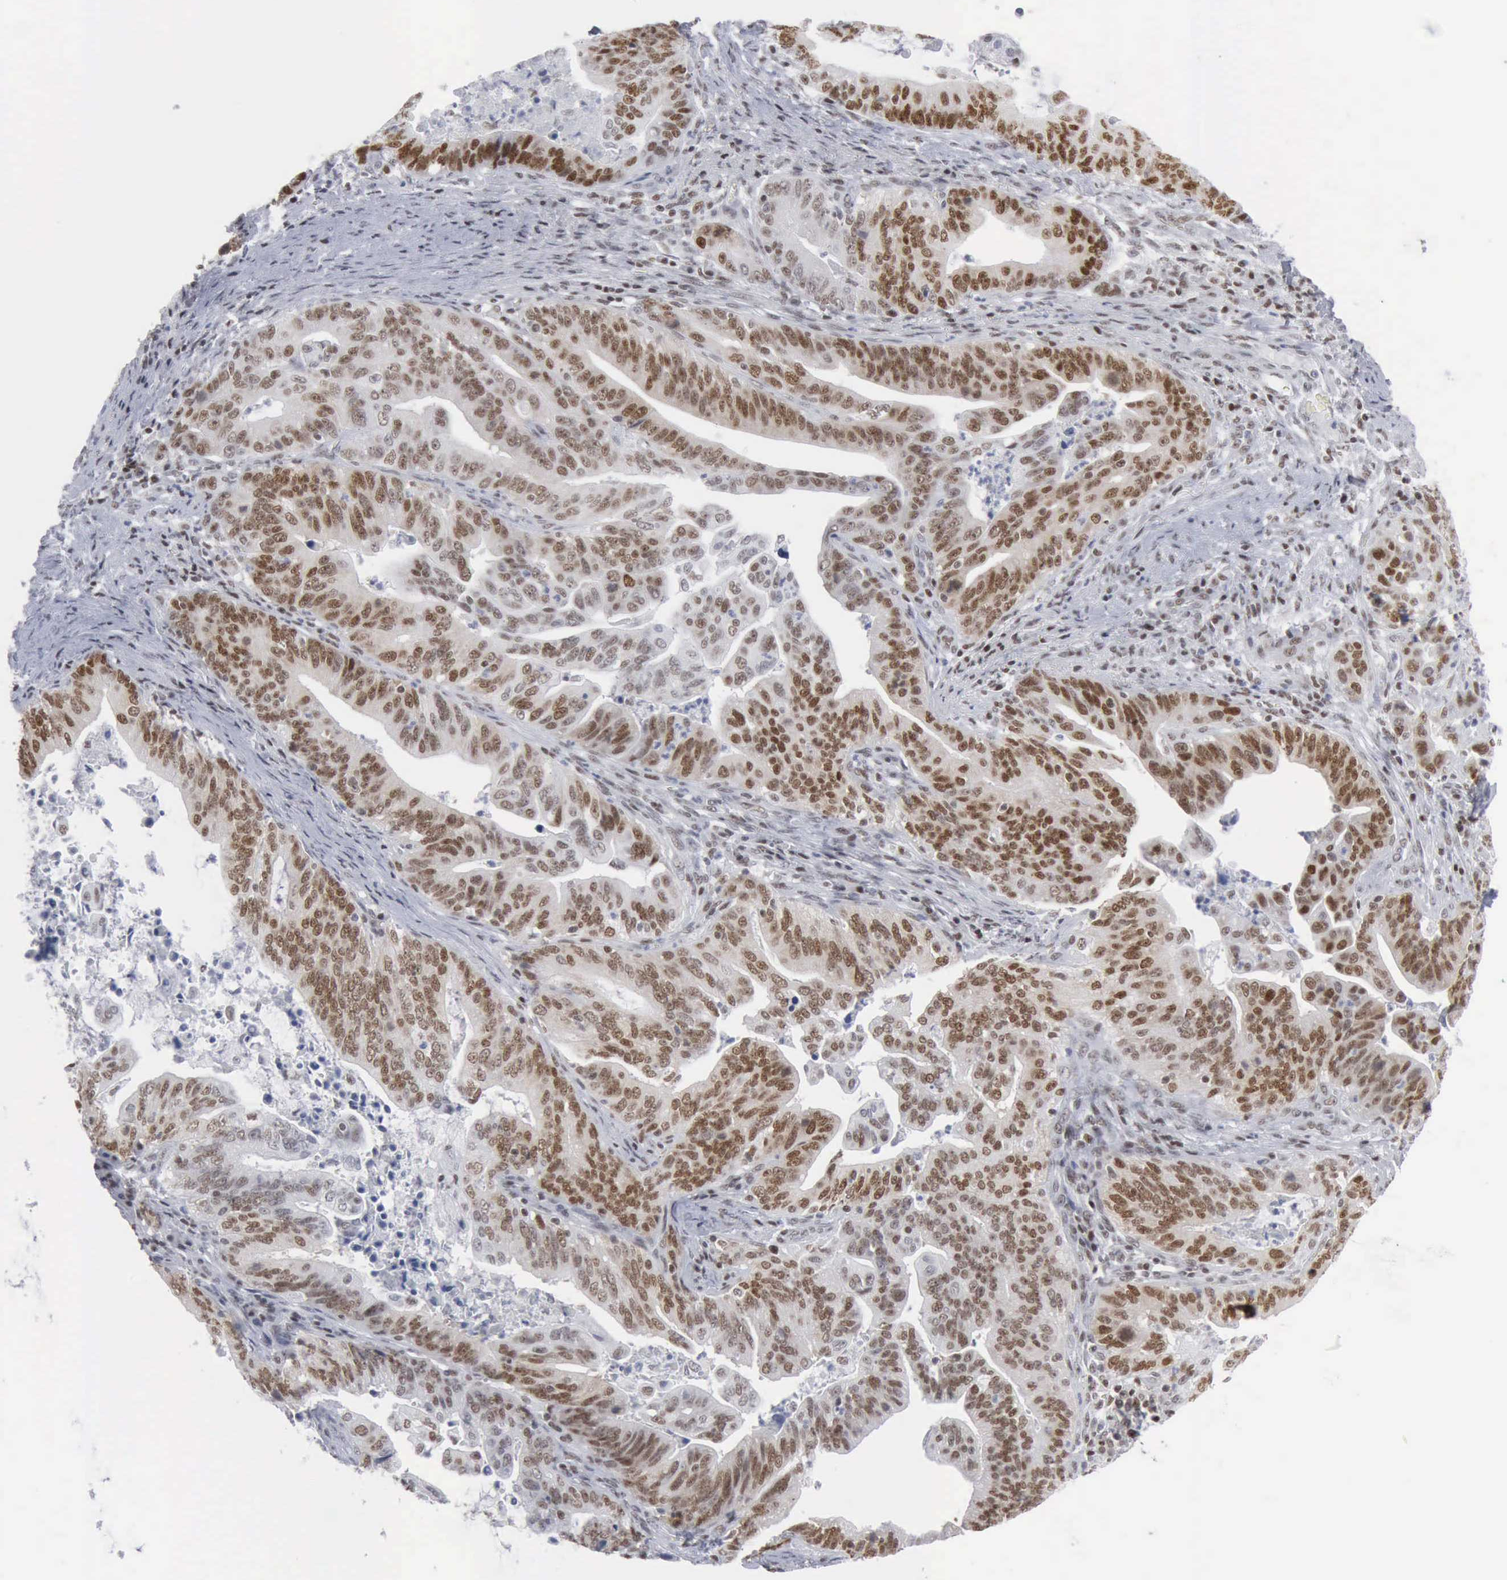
{"staining": {"intensity": "moderate", "quantity": ">75%", "location": "nuclear"}, "tissue": "stomach cancer", "cell_type": "Tumor cells", "image_type": "cancer", "snomed": [{"axis": "morphology", "description": "Adenocarcinoma, NOS"}, {"axis": "topography", "description": "Stomach, upper"}], "caption": "Immunohistochemistry histopathology image of neoplastic tissue: human stomach adenocarcinoma stained using immunohistochemistry (IHC) reveals medium levels of moderate protein expression localized specifically in the nuclear of tumor cells, appearing as a nuclear brown color.", "gene": "XPA", "patient": {"sex": "female", "age": 50}}